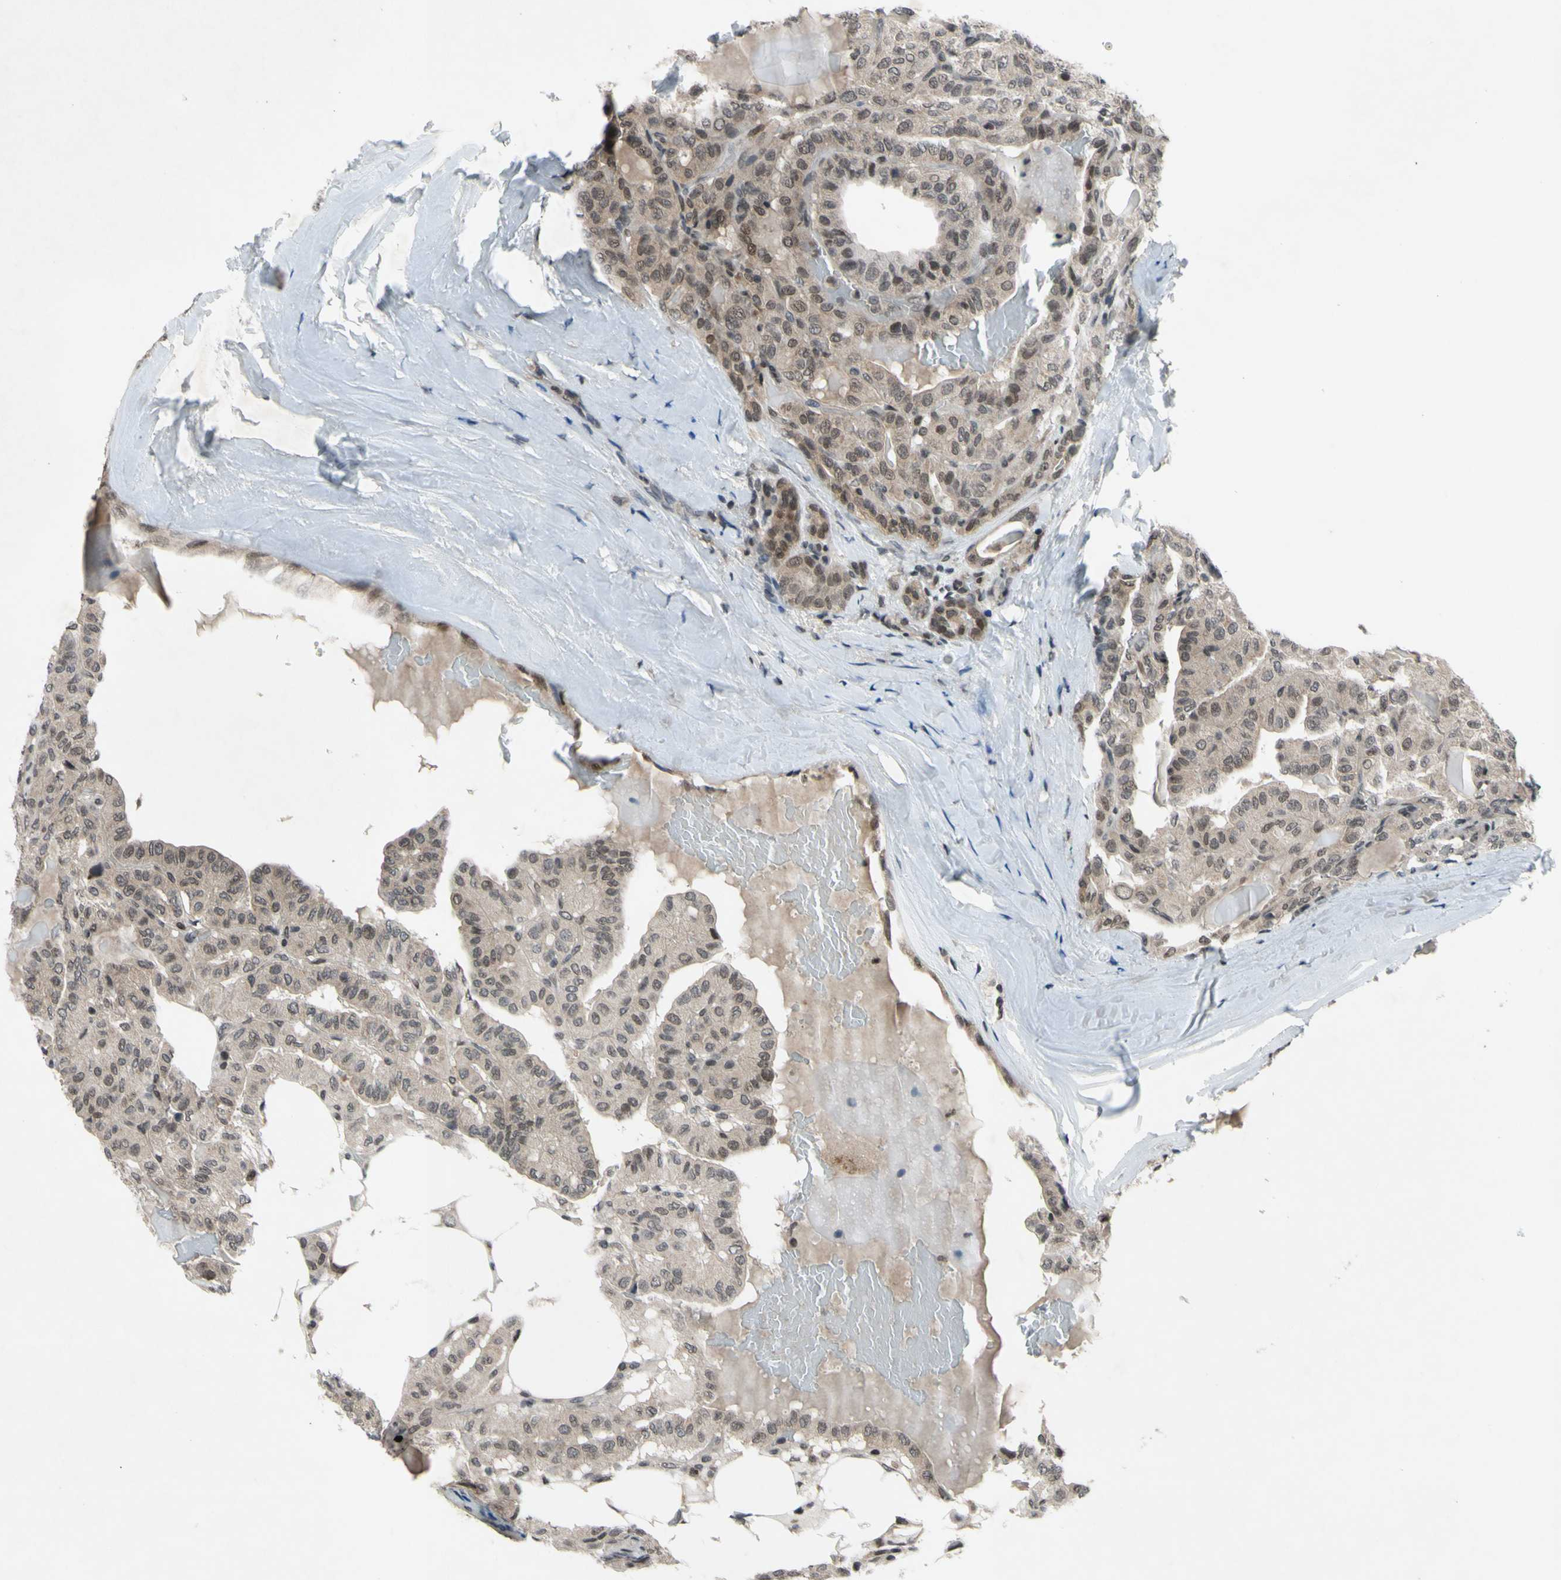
{"staining": {"intensity": "weak", "quantity": "25%-75%", "location": "cytoplasmic/membranous,nuclear"}, "tissue": "thyroid cancer", "cell_type": "Tumor cells", "image_type": "cancer", "snomed": [{"axis": "morphology", "description": "Papillary adenocarcinoma, NOS"}, {"axis": "topography", "description": "Thyroid gland"}], "caption": "Immunohistochemical staining of thyroid cancer demonstrates weak cytoplasmic/membranous and nuclear protein staining in about 25%-75% of tumor cells. (Brightfield microscopy of DAB IHC at high magnification).", "gene": "XPO1", "patient": {"sex": "male", "age": 77}}